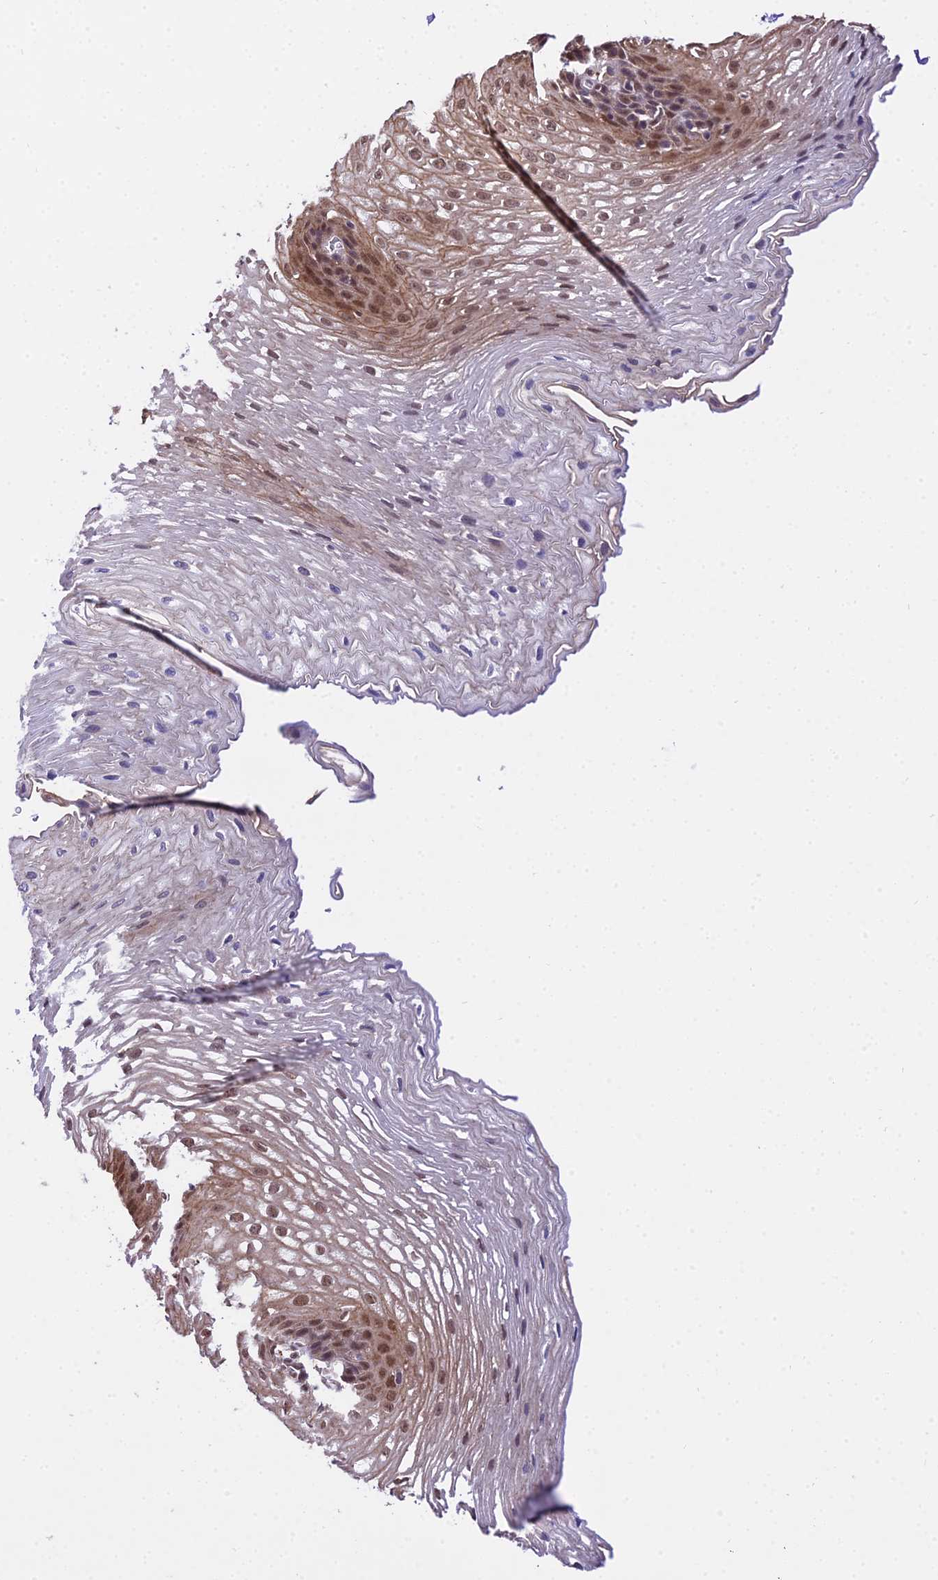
{"staining": {"intensity": "moderate", "quantity": "25%-75%", "location": "cytoplasmic/membranous,nuclear"}, "tissue": "esophagus", "cell_type": "Squamous epithelial cells", "image_type": "normal", "snomed": [{"axis": "morphology", "description": "Normal tissue, NOS"}, {"axis": "topography", "description": "Esophagus"}], "caption": "IHC (DAB) staining of unremarkable esophagus shows moderate cytoplasmic/membranous,nuclear protein positivity in approximately 25%-75% of squamous epithelial cells. The staining was performed using DAB (3,3'-diaminobenzidine), with brown indicating positive protein expression. Nuclei are stained blue with hematoxylin.", "gene": "POLR2I", "patient": {"sex": "male", "age": 48}}